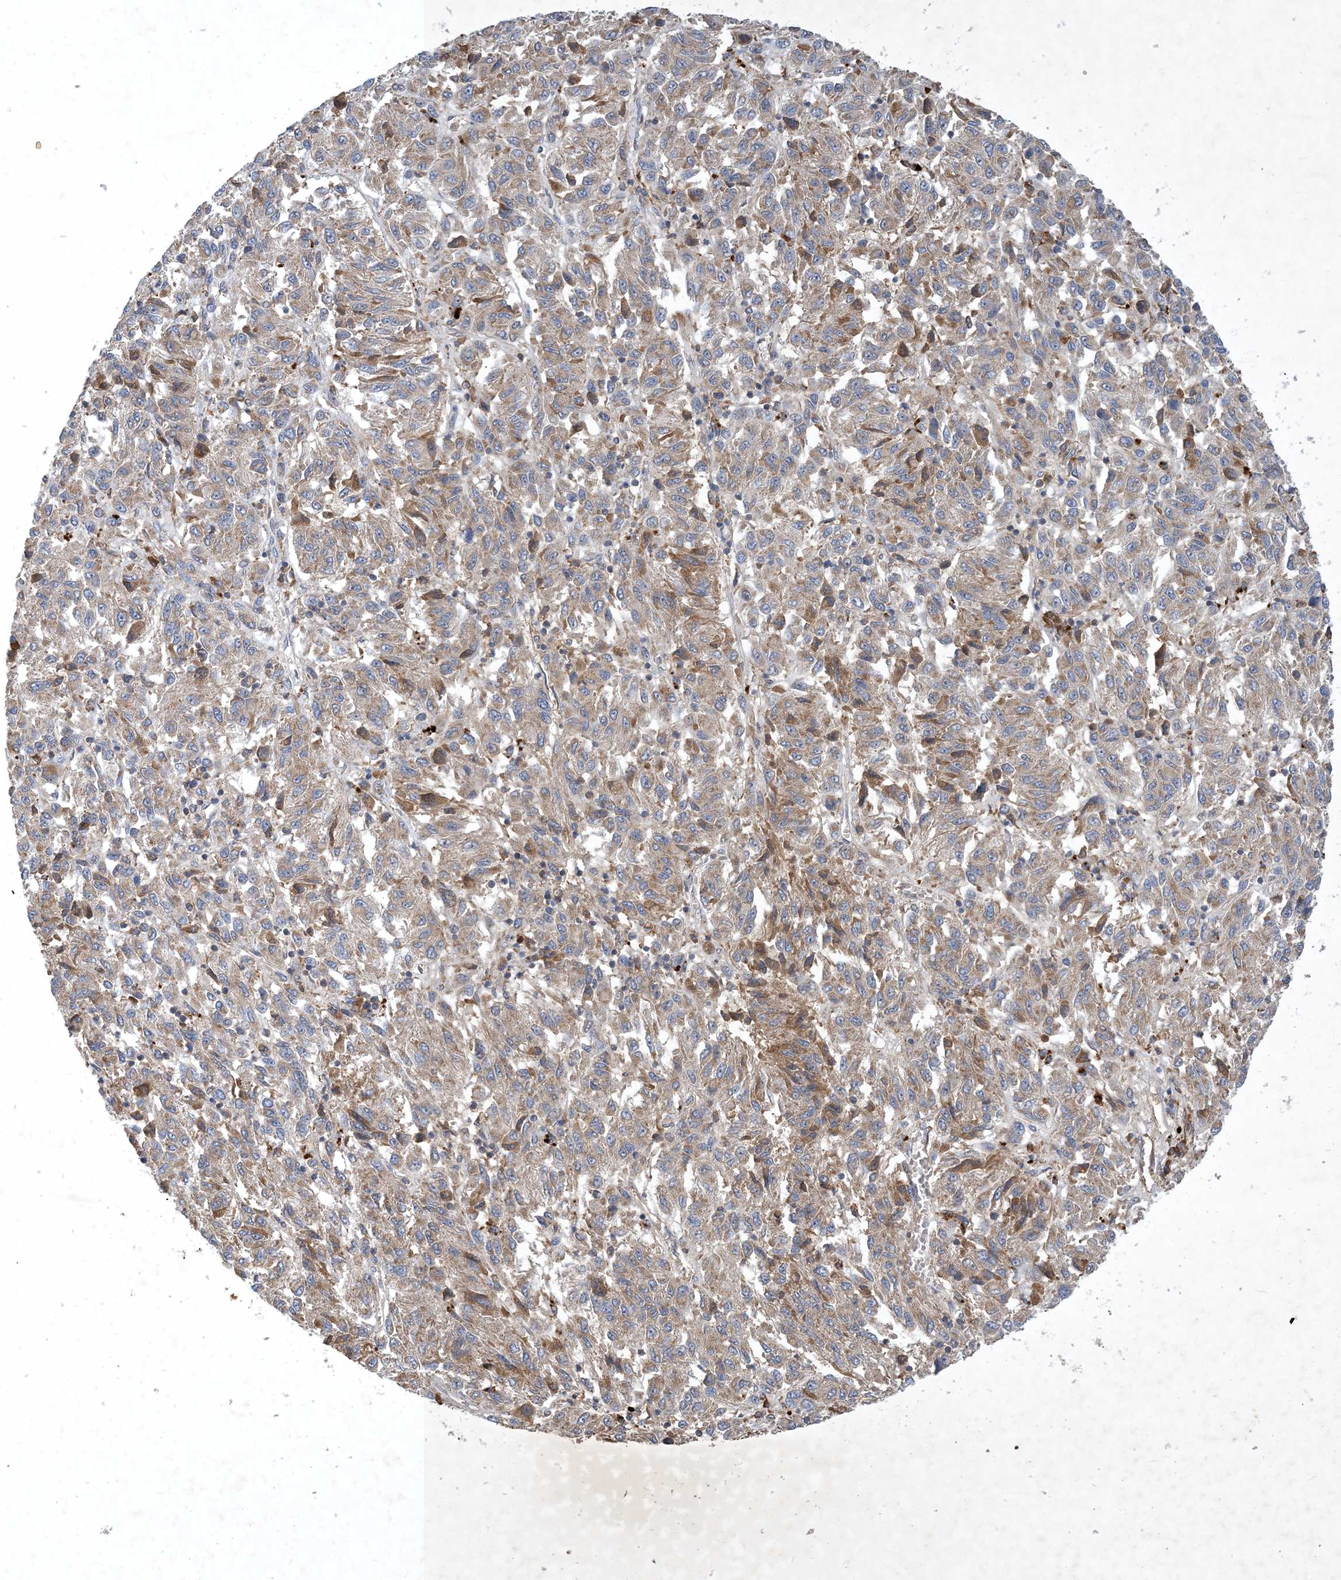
{"staining": {"intensity": "weak", "quantity": "25%-75%", "location": "cytoplasmic/membranous"}, "tissue": "melanoma", "cell_type": "Tumor cells", "image_type": "cancer", "snomed": [{"axis": "morphology", "description": "Malignant melanoma, Metastatic site"}, {"axis": "topography", "description": "Lung"}], "caption": "The photomicrograph displays staining of melanoma, revealing weak cytoplasmic/membranous protein expression (brown color) within tumor cells.", "gene": "STK19", "patient": {"sex": "male", "age": 64}}